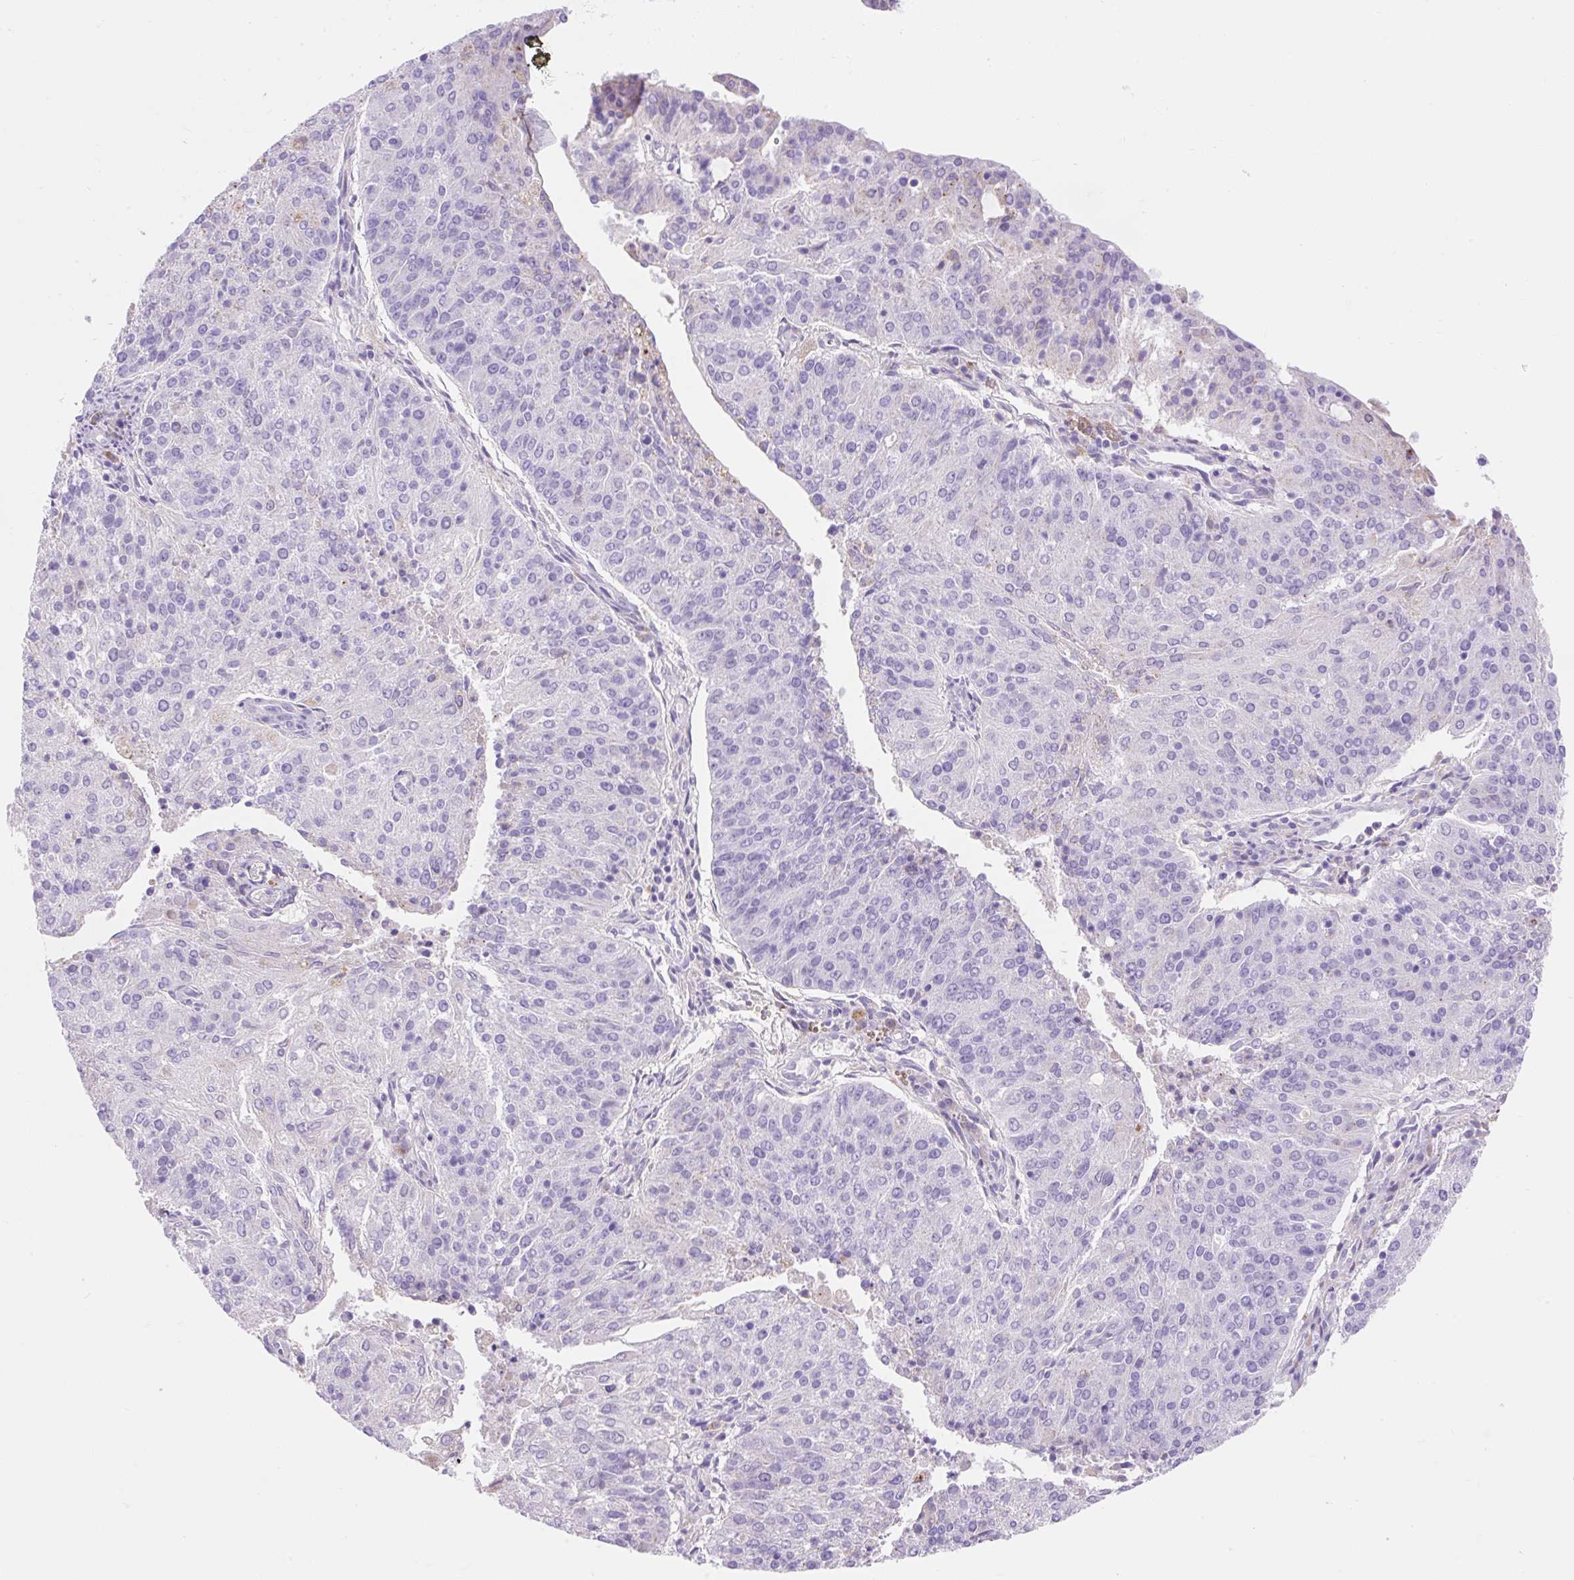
{"staining": {"intensity": "moderate", "quantity": "<25%", "location": "cytoplasmic/membranous"}, "tissue": "endometrial cancer", "cell_type": "Tumor cells", "image_type": "cancer", "snomed": [{"axis": "morphology", "description": "Adenocarcinoma, NOS"}, {"axis": "topography", "description": "Endometrium"}], "caption": "Brown immunohistochemical staining in human endometrial adenocarcinoma displays moderate cytoplasmic/membranous positivity in about <25% of tumor cells.", "gene": "HEXB", "patient": {"sex": "female", "age": 82}}